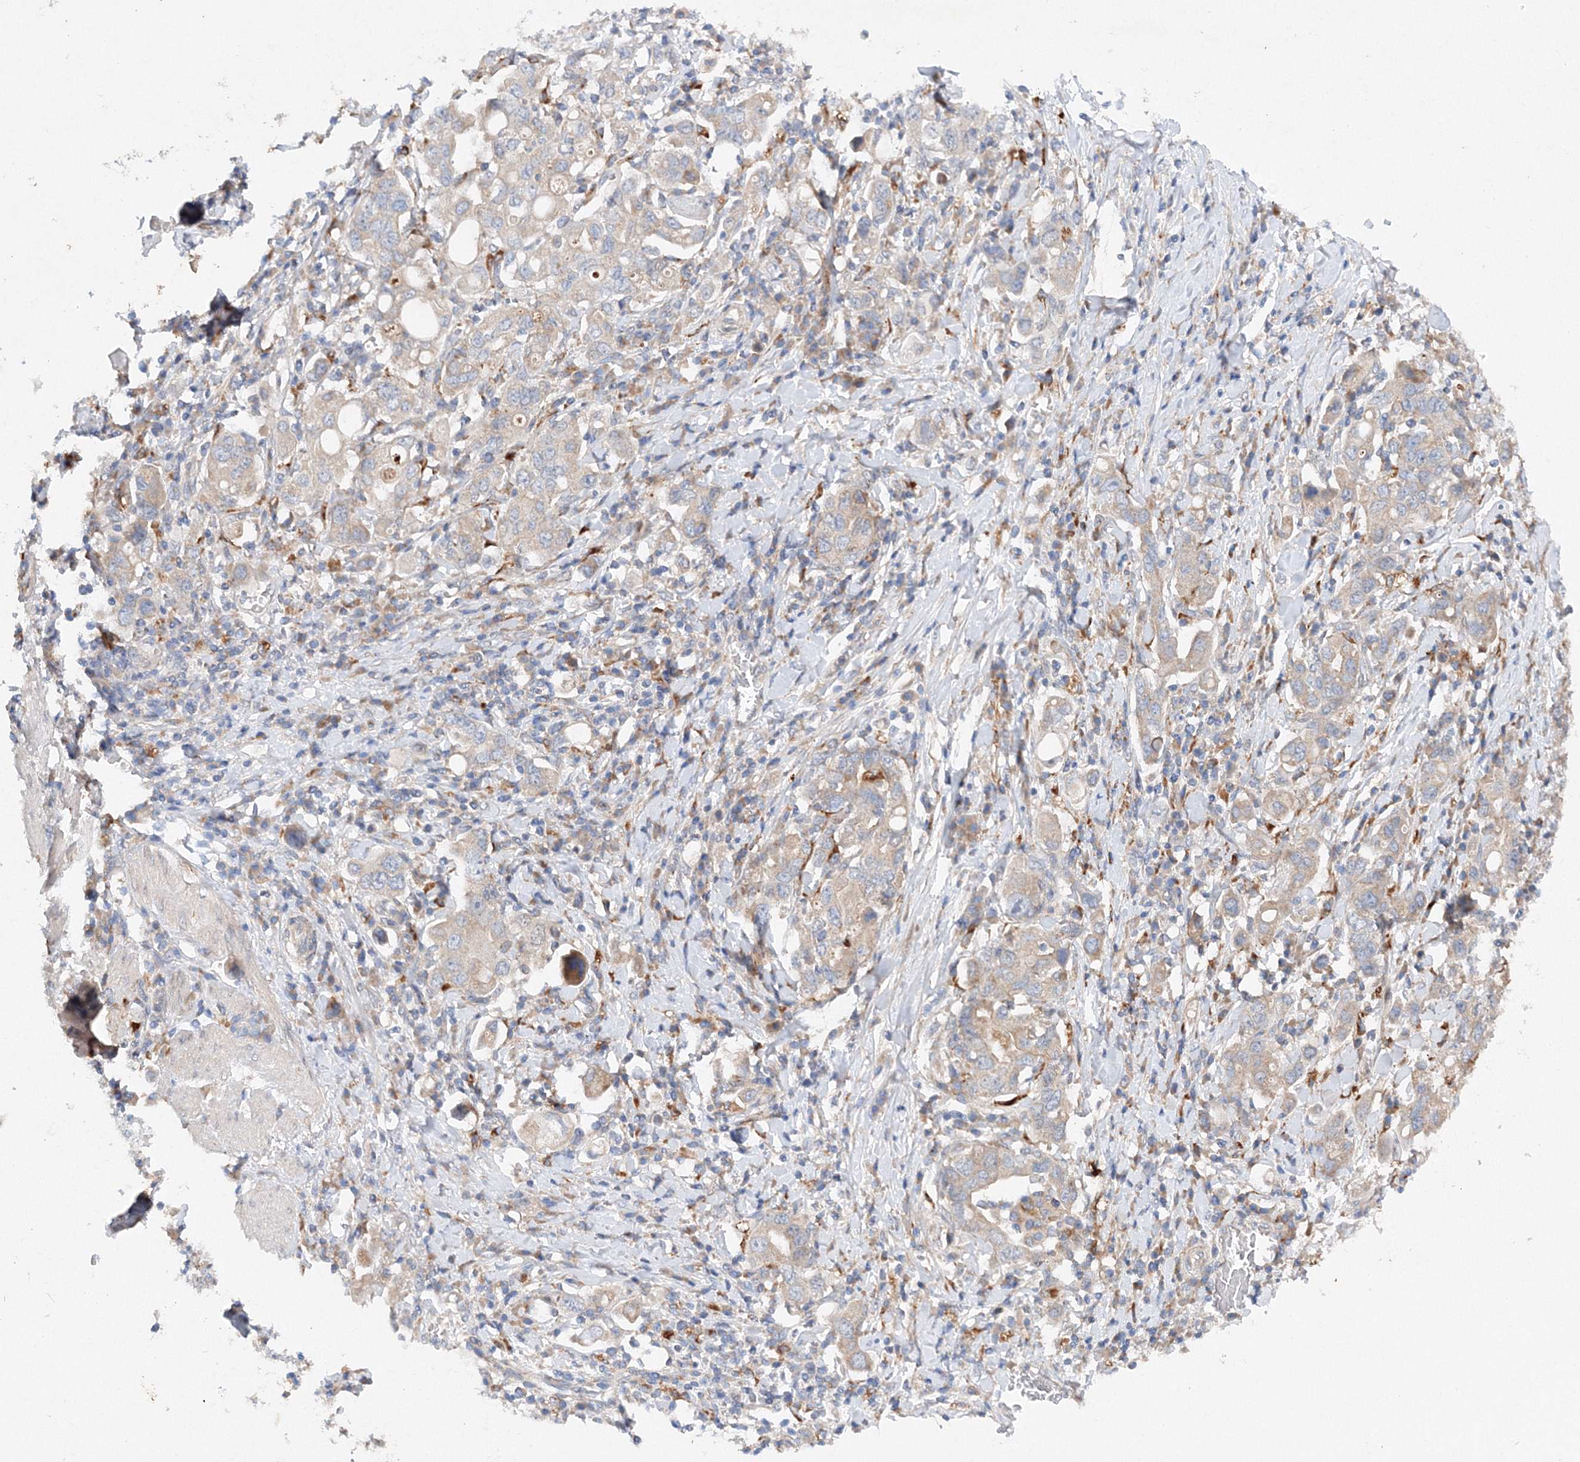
{"staining": {"intensity": "weak", "quantity": "<25%", "location": "cytoplasmic/membranous"}, "tissue": "stomach cancer", "cell_type": "Tumor cells", "image_type": "cancer", "snomed": [{"axis": "morphology", "description": "Adenocarcinoma, NOS"}, {"axis": "topography", "description": "Stomach, upper"}], "caption": "High power microscopy photomicrograph of an IHC image of stomach adenocarcinoma, revealing no significant staining in tumor cells. (Immunohistochemistry (ihc), brightfield microscopy, high magnification).", "gene": "SLC36A1", "patient": {"sex": "male", "age": 62}}